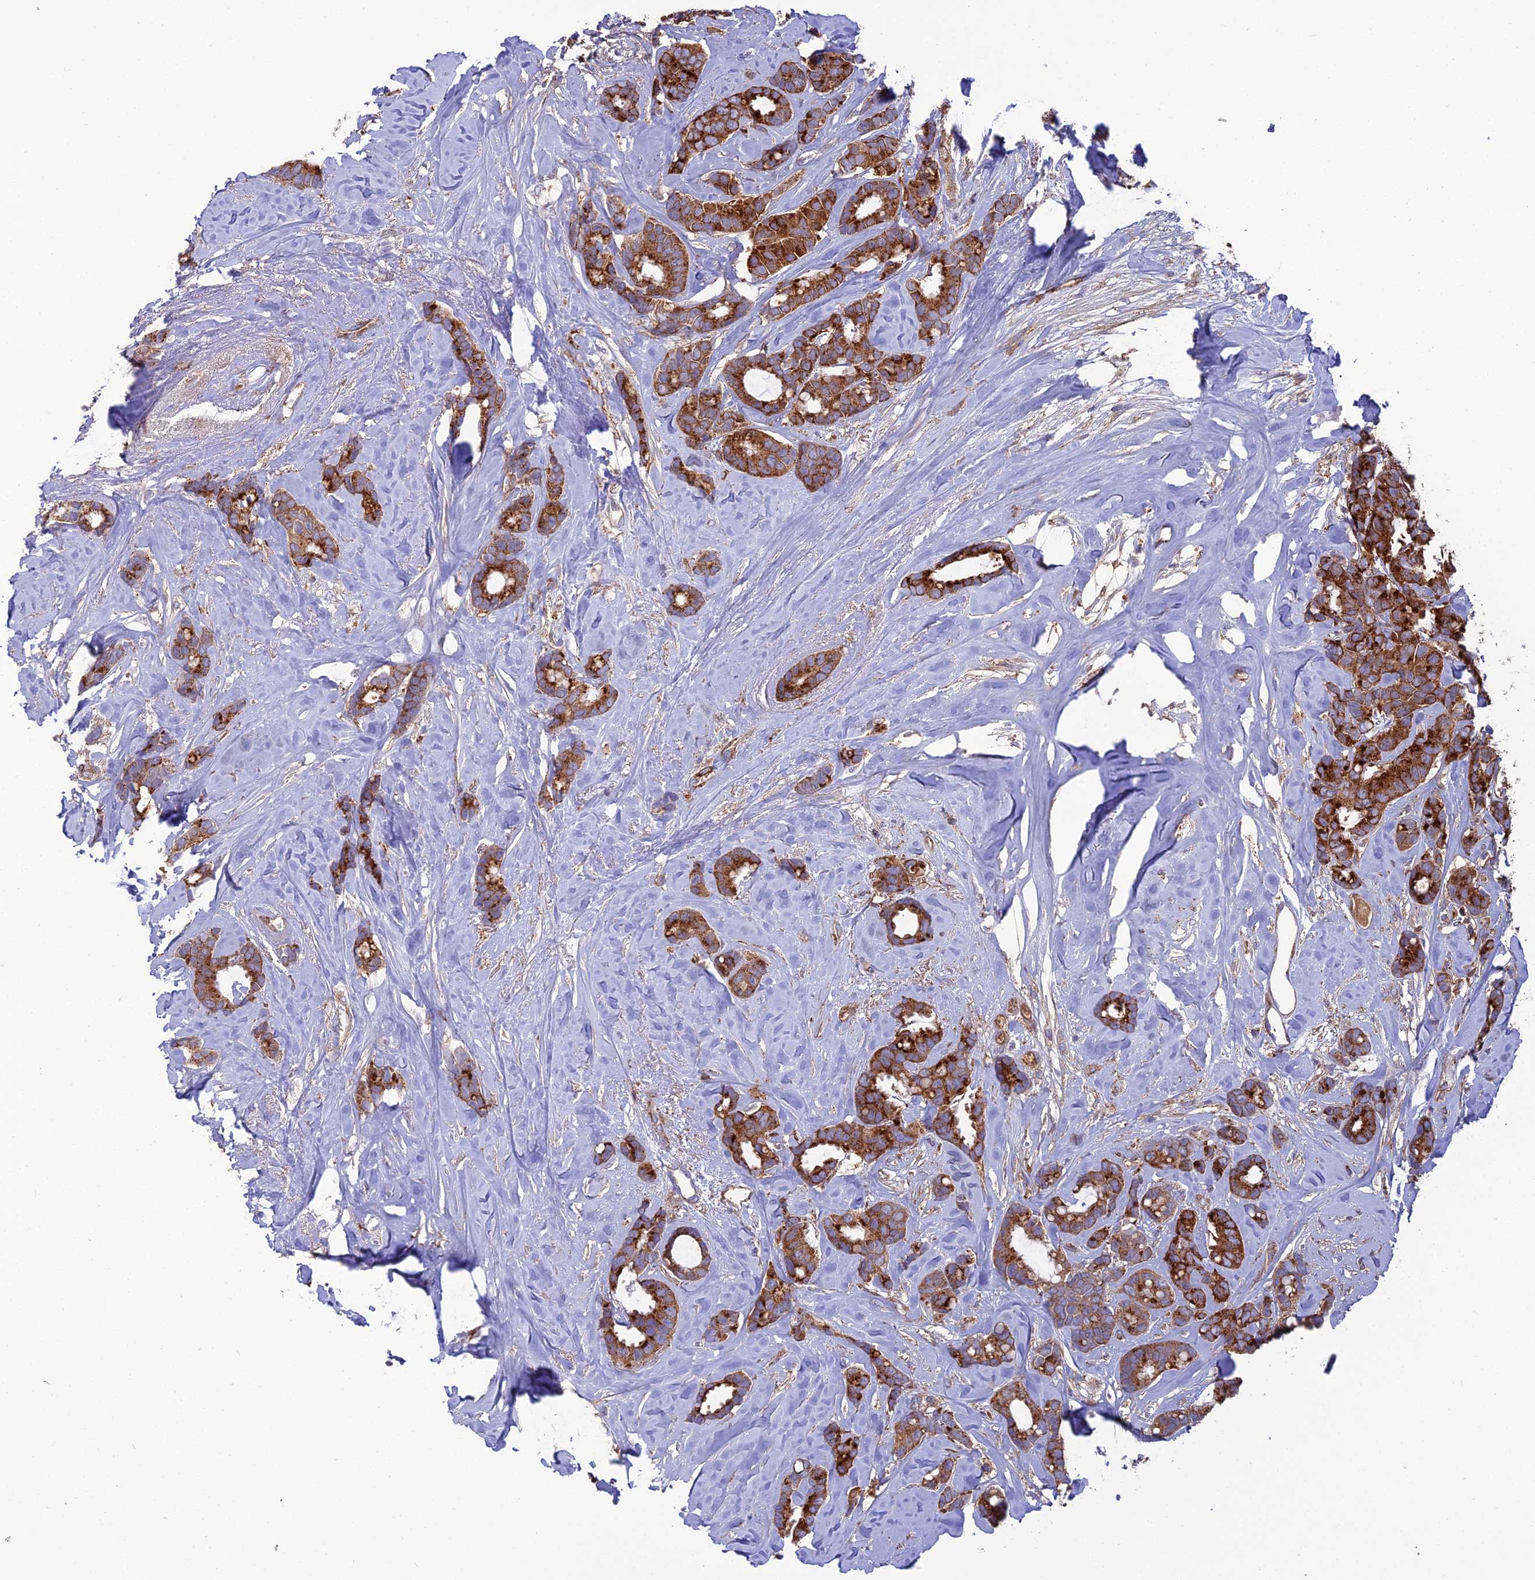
{"staining": {"intensity": "strong", "quantity": ">75%", "location": "cytoplasmic/membranous"}, "tissue": "breast cancer", "cell_type": "Tumor cells", "image_type": "cancer", "snomed": [{"axis": "morphology", "description": "Duct carcinoma"}, {"axis": "topography", "description": "Breast"}], "caption": "Strong cytoplasmic/membranous protein staining is present in about >75% of tumor cells in breast infiltrating ductal carcinoma.", "gene": "LNPEP", "patient": {"sex": "female", "age": 87}}